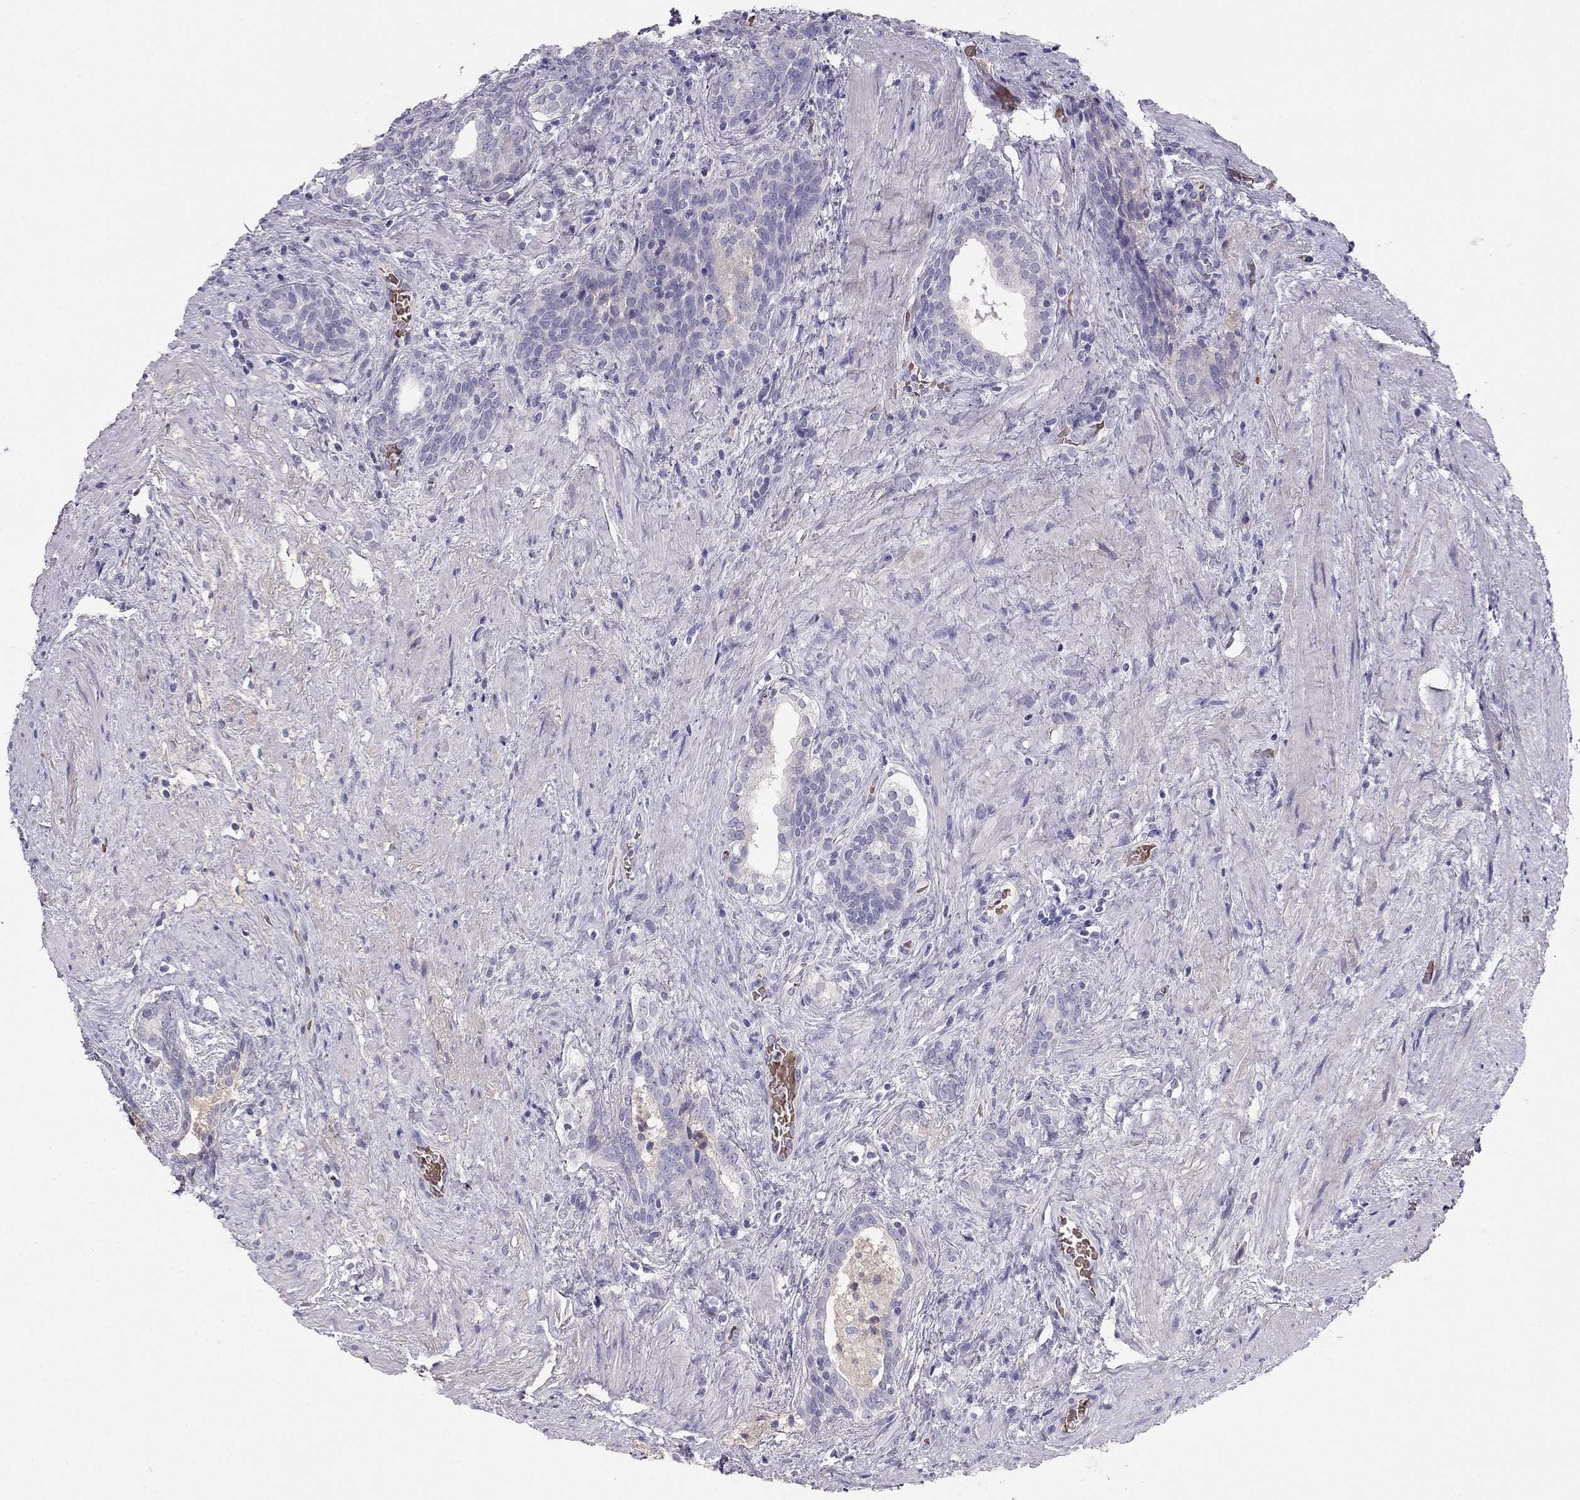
{"staining": {"intensity": "negative", "quantity": "none", "location": "none"}, "tissue": "prostate cancer", "cell_type": "Tumor cells", "image_type": "cancer", "snomed": [{"axis": "morphology", "description": "Adenocarcinoma, NOS"}, {"axis": "morphology", "description": "Adenocarcinoma, High grade"}, {"axis": "topography", "description": "Prostate"}], "caption": "Photomicrograph shows no significant protein expression in tumor cells of adenocarcinoma (prostate).", "gene": "RHD", "patient": {"sex": "male", "age": 61}}